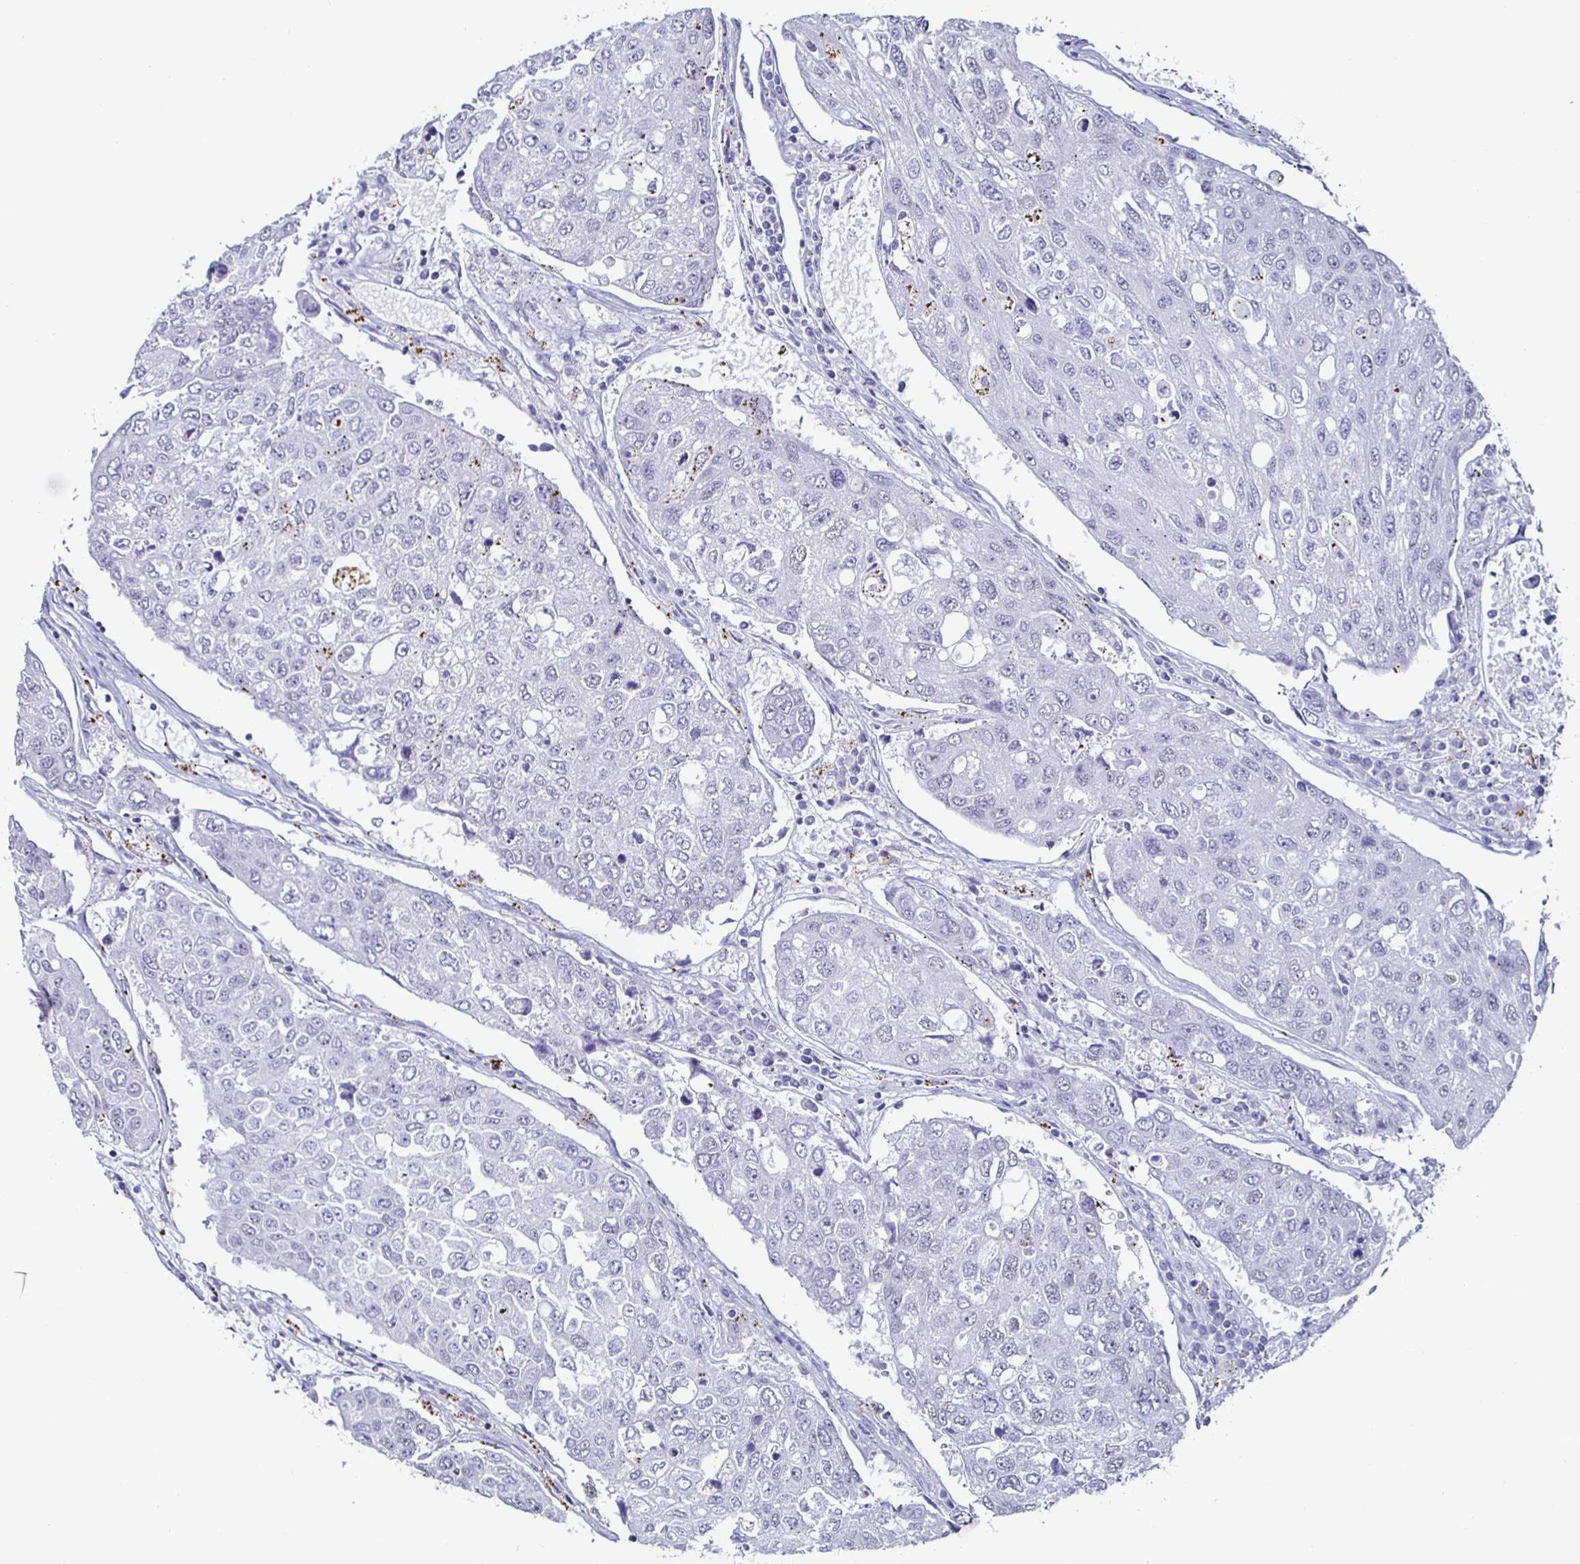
{"staining": {"intensity": "negative", "quantity": "none", "location": "none"}, "tissue": "urothelial cancer", "cell_type": "Tumor cells", "image_type": "cancer", "snomed": [{"axis": "morphology", "description": "Urothelial carcinoma, High grade"}, {"axis": "topography", "description": "Lymph node"}, {"axis": "topography", "description": "Urinary bladder"}], "caption": "Immunohistochemistry photomicrograph of urothelial cancer stained for a protein (brown), which demonstrates no staining in tumor cells.", "gene": "DDX39B", "patient": {"sex": "male", "age": 51}}